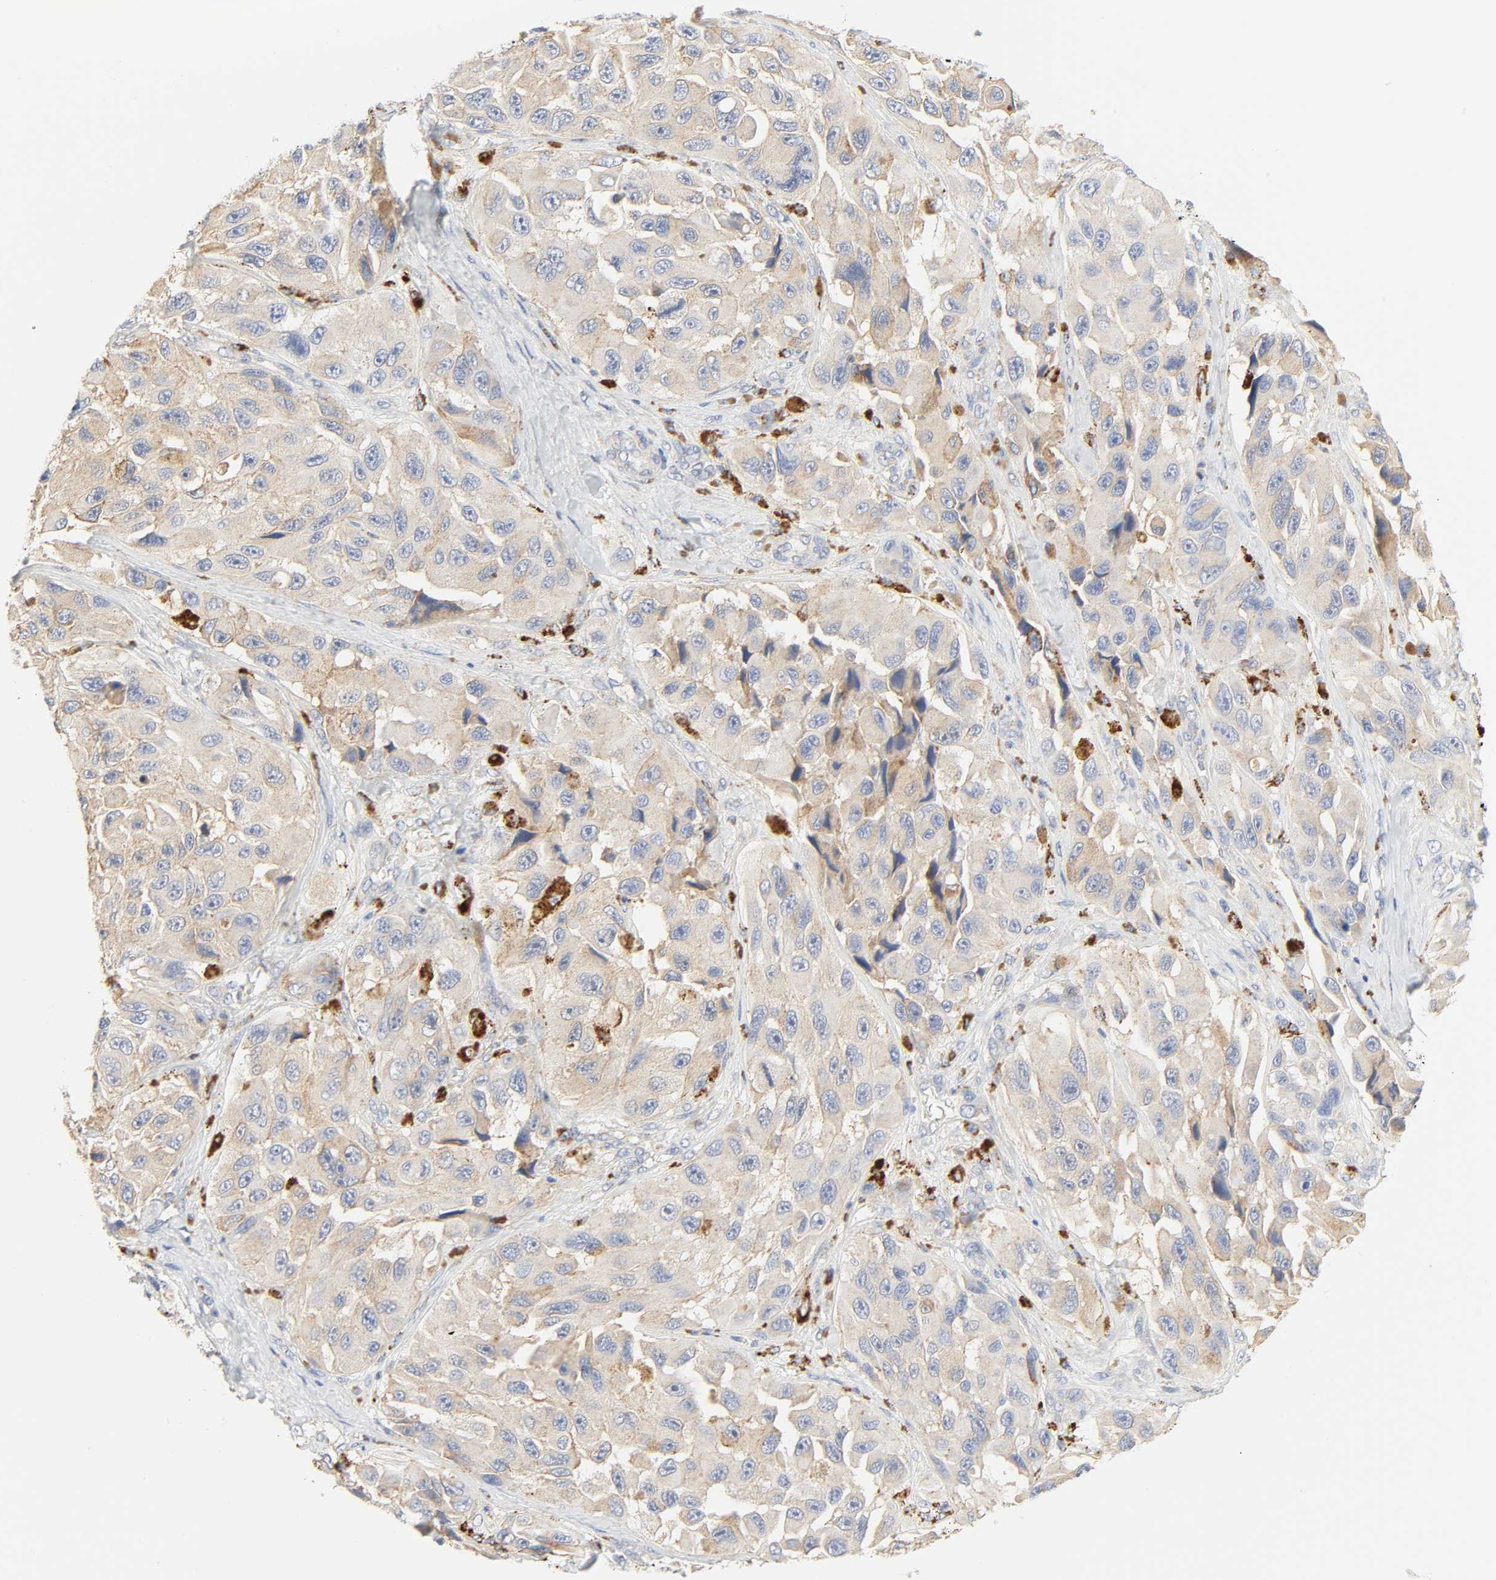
{"staining": {"intensity": "strong", "quantity": "<25%", "location": "cytoplasmic/membranous"}, "tissue": "melanoma", "cell_type": "Tumor cells", "image_type": "cancer", "snomed": [{"axis": "morphology", "description": "Malignant melanoma, NOS"}, {"axis": "topography", "description": "Skin"}], "caption": "Immunohistochemical staining of malignant melanoma reveals medium levels of strong cytoplasmic/membranous positivity in approximately <25% of tumor cells. The protein is shown in brown color, while the nuclei are stained blue.", "gene": "CAMK2A", "patient": {"sex": "female", "age": 73}}